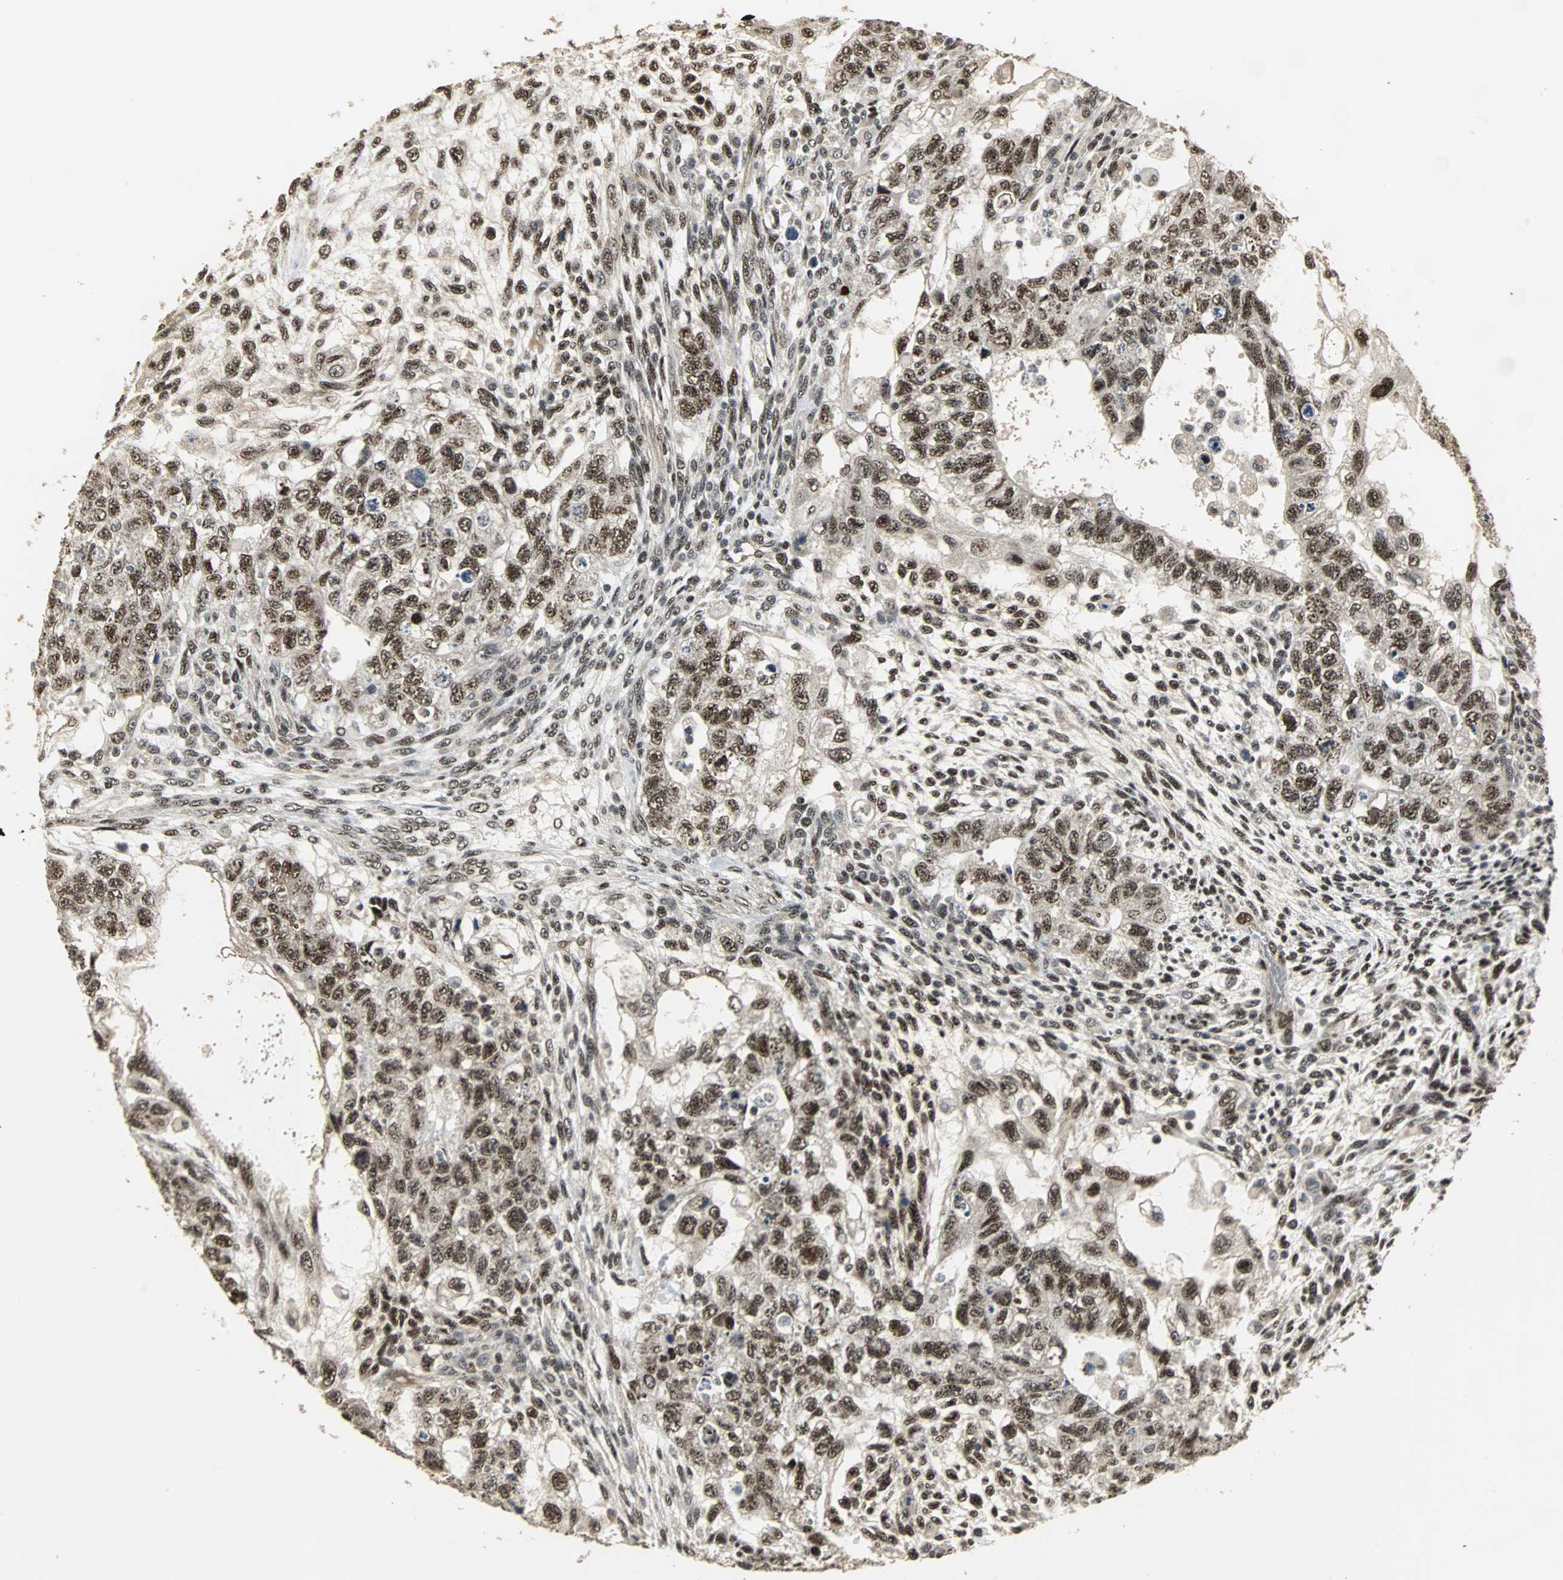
{"staining": {"intensity": "strong", "quantity": ">75%", "location": "nuclear"}, "tissue": "testis cancer", "cell_type": "Tumor cells", "image_type": "cancer", "snomed": [{"axis": "morphology", "description": "Normal tissue, NOS"}, {"axis": "morphology", "description": "Carcinoma, Embryonal, NOS"}, {"axis": "topography", "description": "Testis"}], "caption": "Embryonal carcinoma (testis) stained with a protein marker displays strong staining in tumor cells.", "gene": "MED4", "patient": {"sex": "male", "age": 36}}